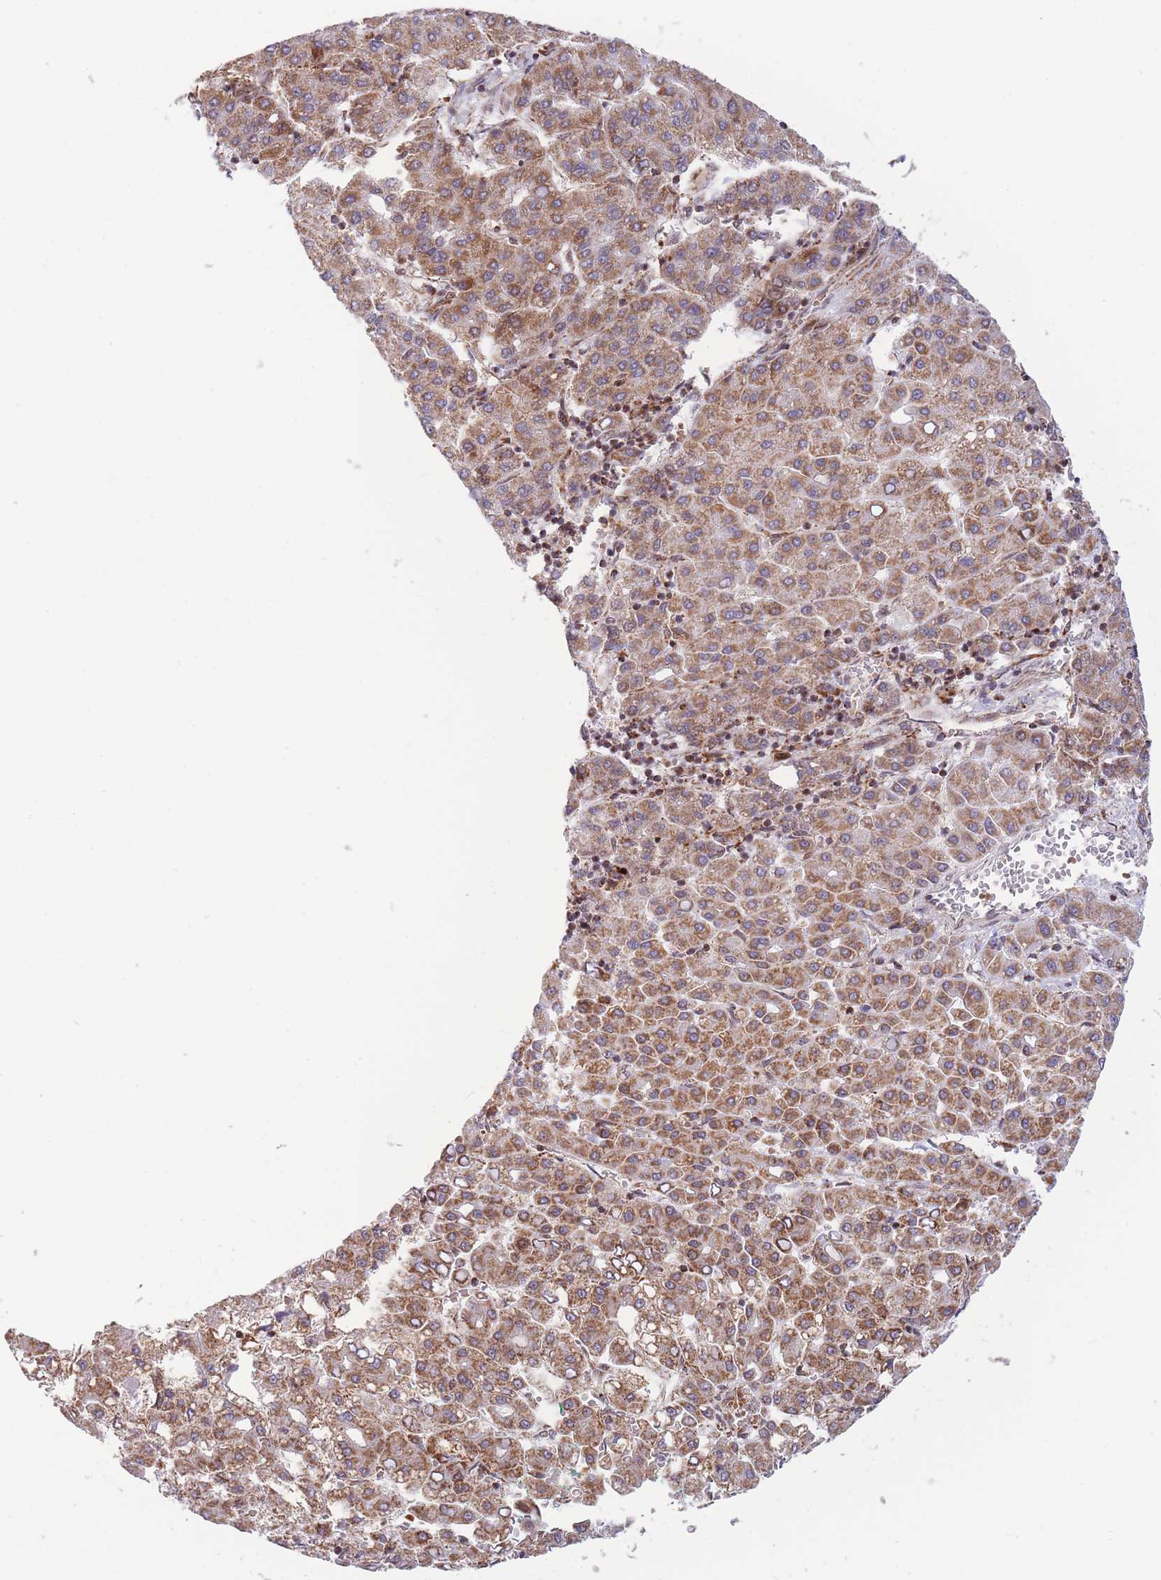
{"staining": {"intensity": "moderate", "quantity": ">75%", "location": "cytoplasmic/membranous"}, "tissue": "liver cancer", "cell_type": "Tumor cells", "image_type": "cancer", "snomed": [{"axis": "morphology", "description": "Carcinoma, Hepatocellular, NOS"}, {"axis": "topography", "description": "Liver"}], "caption": "Immunohistochemical staining of liver cancer (hepatocellular carcinoma) reveals medium levels of moderate cytoplasmic/membranous expression in approximately >75% of tumor cells.", "gene": "BOD1L1", "patient": {"sex": "male", "age": 65}}